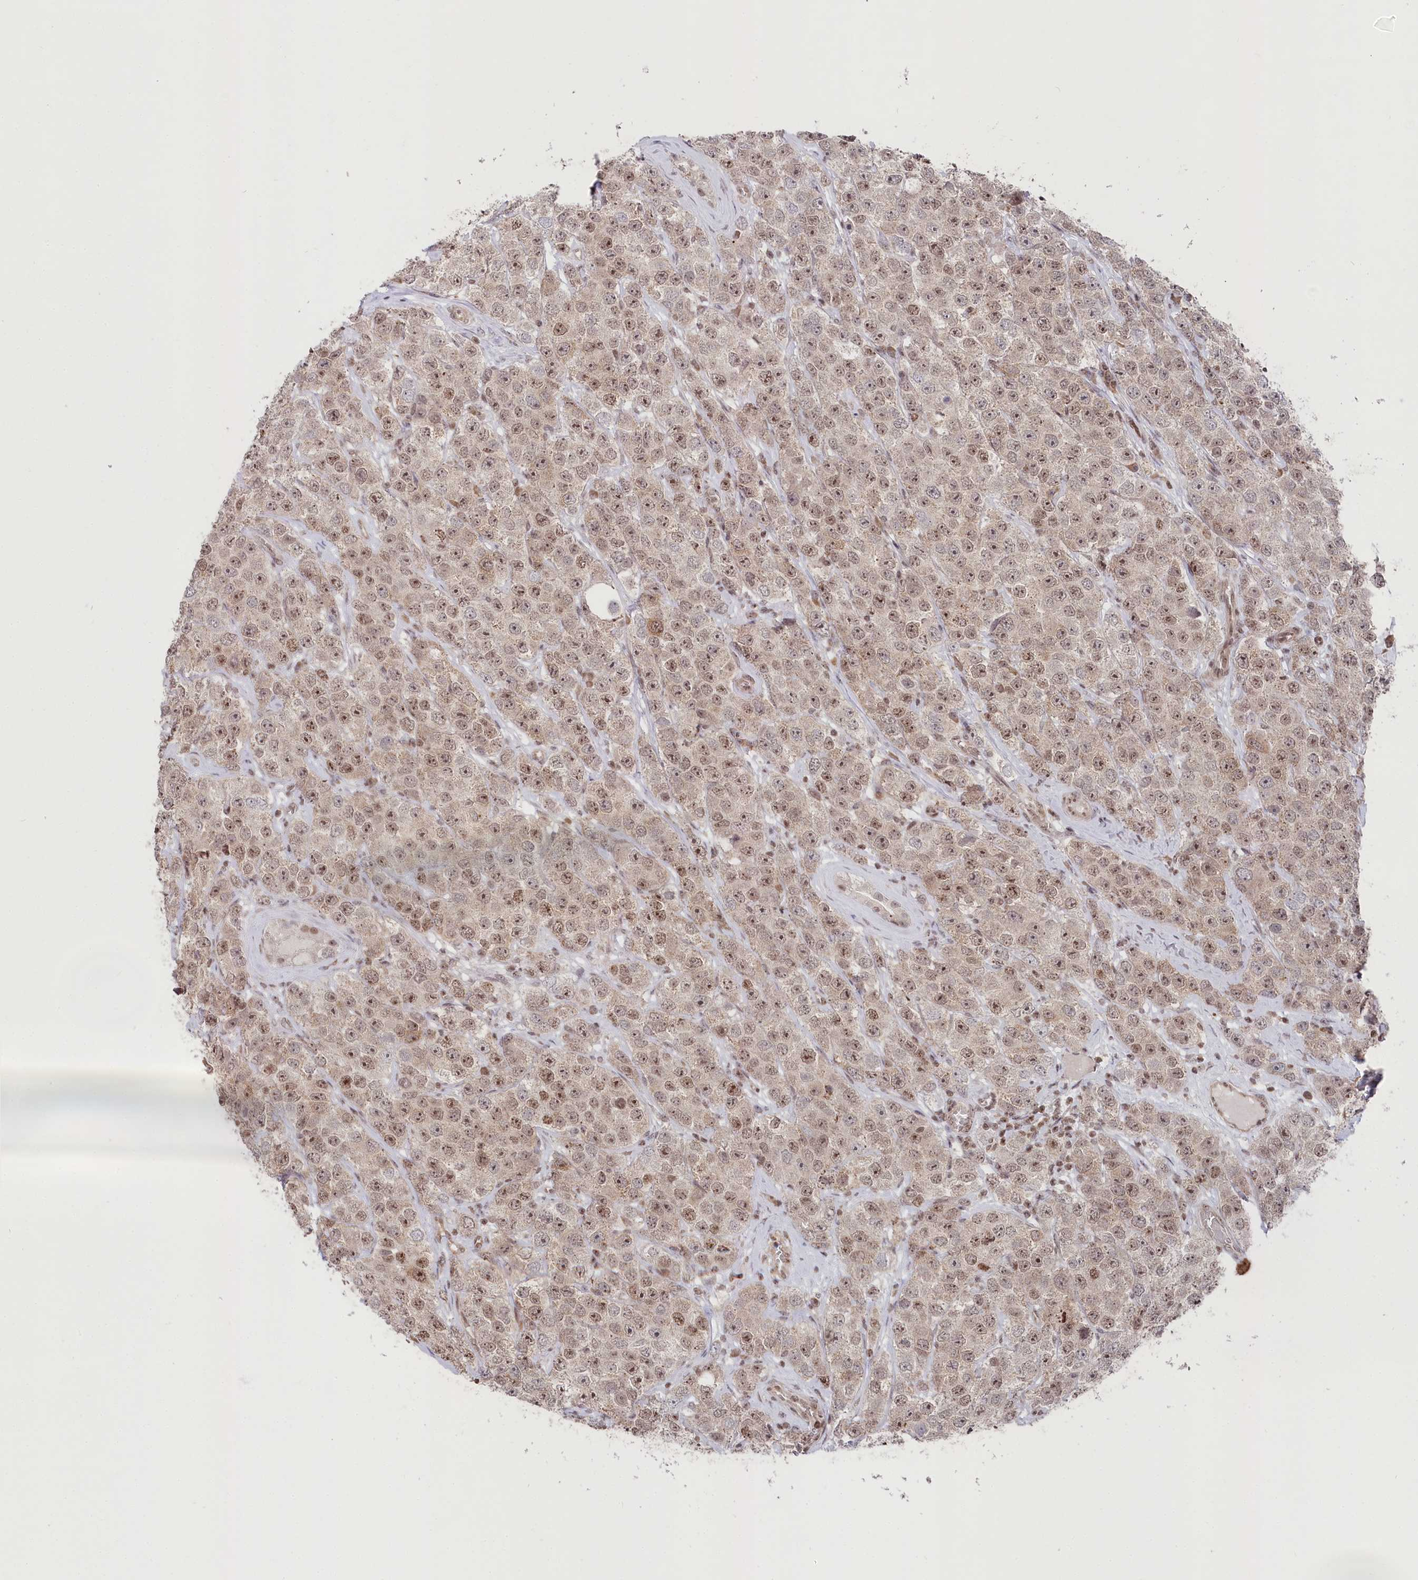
{"staining": {"intensity": "weak", "quantity": ">75%", "location": "nuclear"}, "tissue": "testis cancer", "cell_type": "Tumor cells", "image_type": "cancer", "snomed": [{"axis": "morphology", "description": "Seminoma, NOS"}, {"axis": "topography", "description": "Testis"}], "caption": "Testis cancer (seminoma) was stained to show a protein in brown. There is low levels of weak nuclear expression in approximately >75% of tumor cells. (Brightfield microscopy of DAB IHC at high magnification).", "gene": "CGGBP1", "patient": {"sex": "male", "age": 28}}